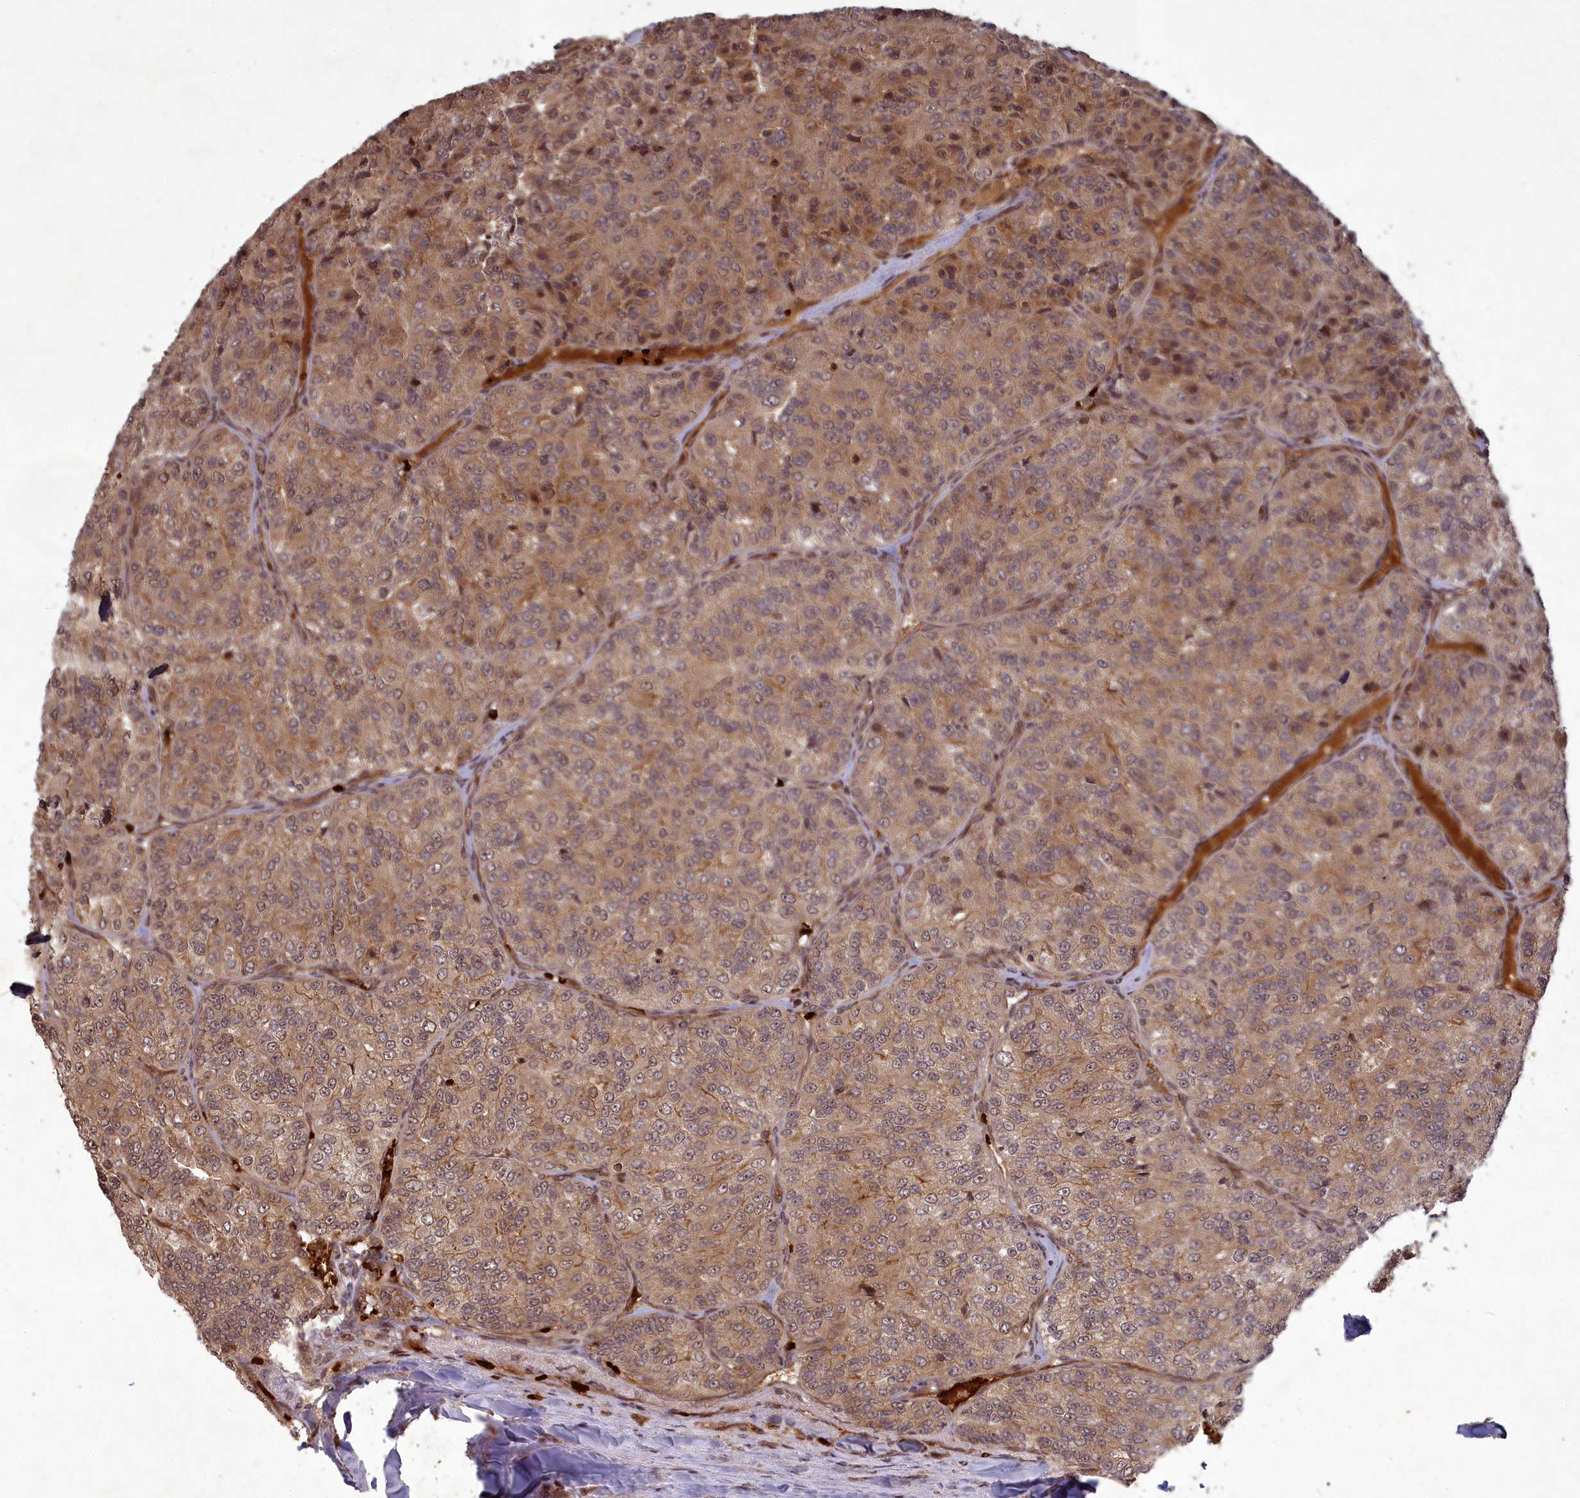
{"staining": {"intensity": "moderate", "quantity": ">75%", "location": "cytoplasmic/membranous"}, "tissue": "renal cancer", "cell_type": "Tumor cells", "image_type": "cancer", "snomed": [{"axis": "morphology", "description": "Adenocarcinoma, NOS"}, {"axis": "topography", "description": "Kidney"}], "caption": "An immunohistochemistry image of neoplastic tissue is shown. Protein staining in brown labels moderate cytoplasmic/membranous positivity in renal cancer (adenocarcinoma) within tumor cells. (DAB IHC with brightfield microscopy, high magnification).", "gene": "SRMS", "patient": {"sex": "female", "age": 63}}